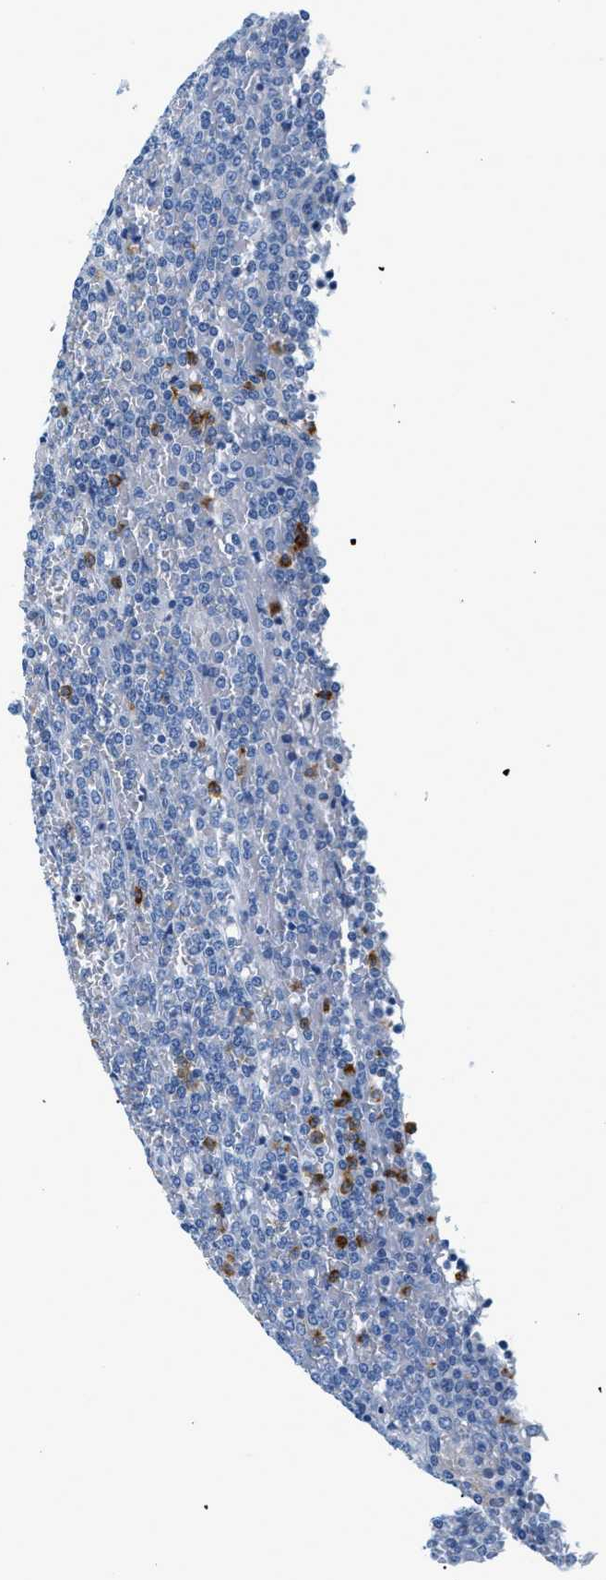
{"staining": {"intensity": "negative", "quantity": "none", "location": "none"}, "tissue": "lymphoma", "cell_type": "Tumor cells", "image_type": "cancer", "snomed": [{"axis": "morphology", "description": "Malignant lymphoma, non-Hodgkin's type, Low grade"}, {"axis": "topography", "description": "Spleen"}], "caption": "Tumor cells show no significant expression in malignant lymphoma, non-Hodgkin's type (low-grade).", "gene": "LCN2", "patient": {"sex": "female", "age": 19}}